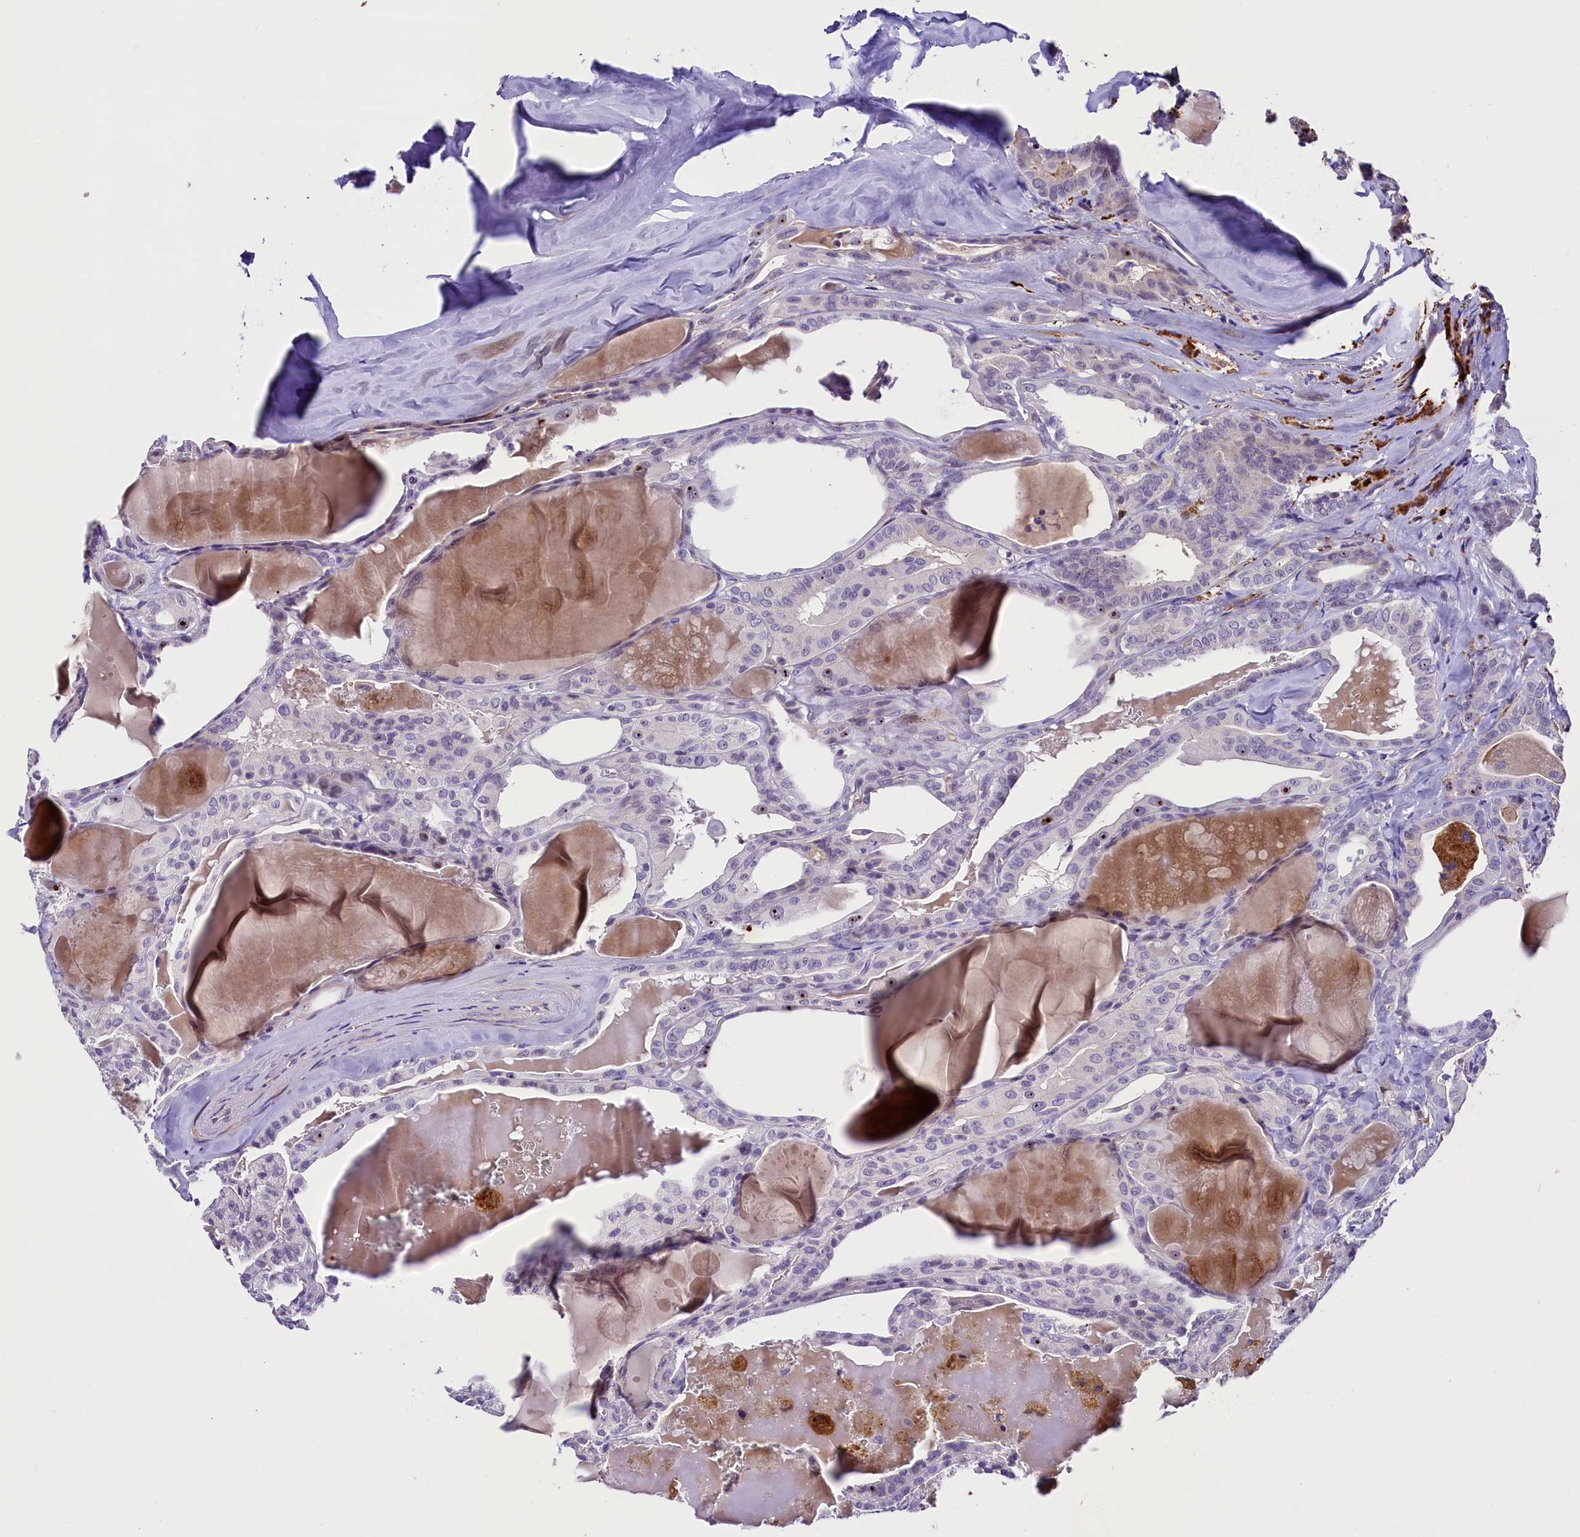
{"staining": {"intensity": "negative", "quantity": "none", "location": "none"}, "tissue": "thyroid cancer", "cell_type": "Tumor cells", "image_type": "cancer", "snomed": [{"axis": "morphology", "description": "Papillary adenocarcinoma, NOS"}, {"axis": "topography", "description": "Thyroid gland"}], "caption": "DAB immunohistochemical staining of human thyroid papillary adenocarcinoma exhibits no significant positivity in tumor cells.", "gene": "MEX3B", "patient": {"sex": "male", "age": 52}}